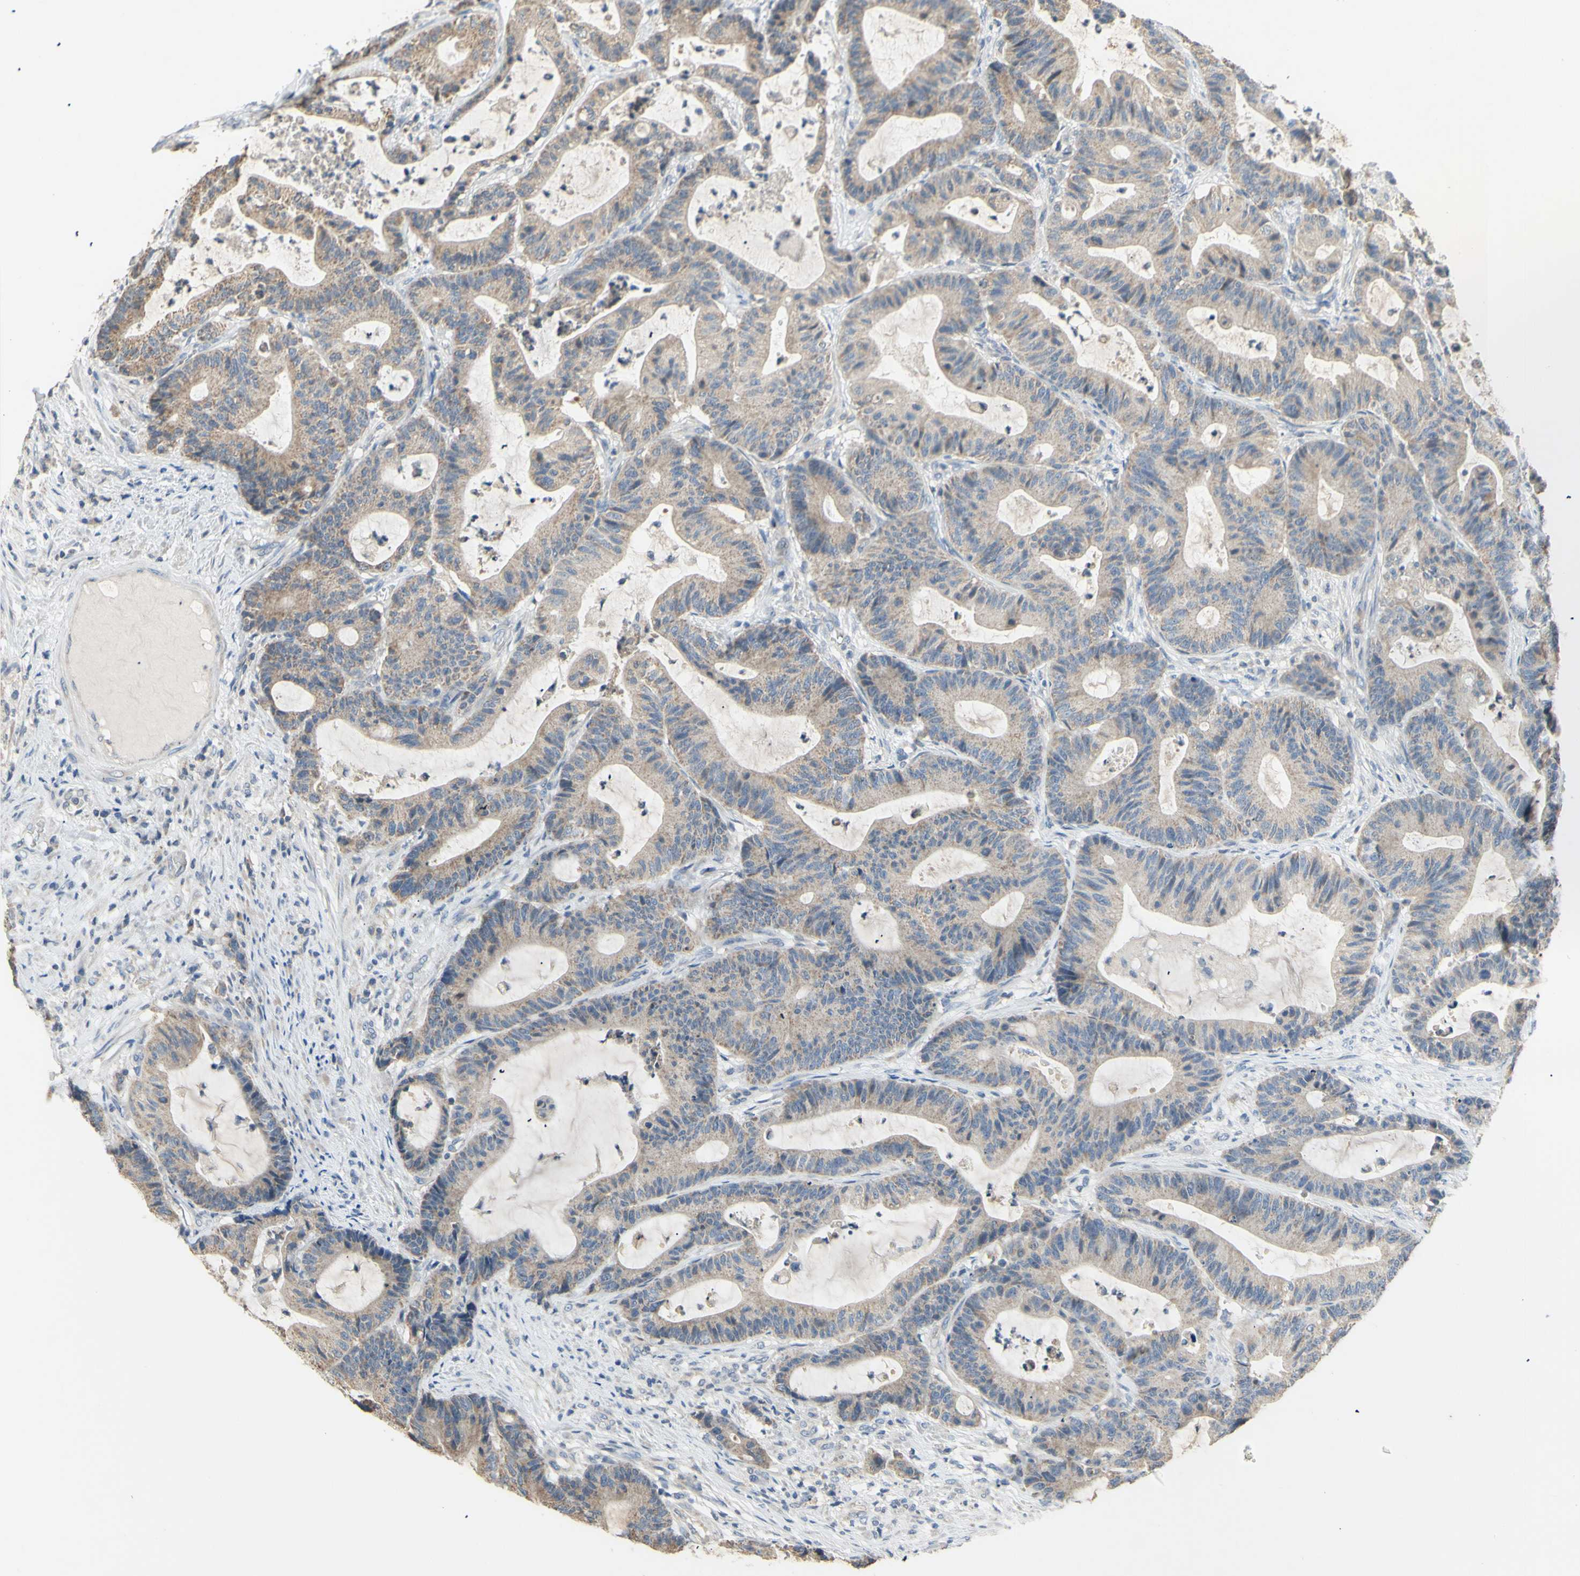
{"staining": {"intensity": "moderate", "quantity": "25%-75%", "location": "cytoplasmic/membranous"}, "tissue": "colorectal cancer", "cell_type": "Tumor cells", "image_type": "cancer", "snomed": [{"axis": "morphology", "description": "Adenocarcinoma, NOS"}, {"axis": "topography", "description": "Colon"}], "caption": "Brown immunohistochemical staining in colorectal cancer exhibits moderate cytoplasmic/membranous staining in approximately 25%-75% of tumor cells.", "gene": "PTGIS", "patient": {"sex": "female", "age": 84}}